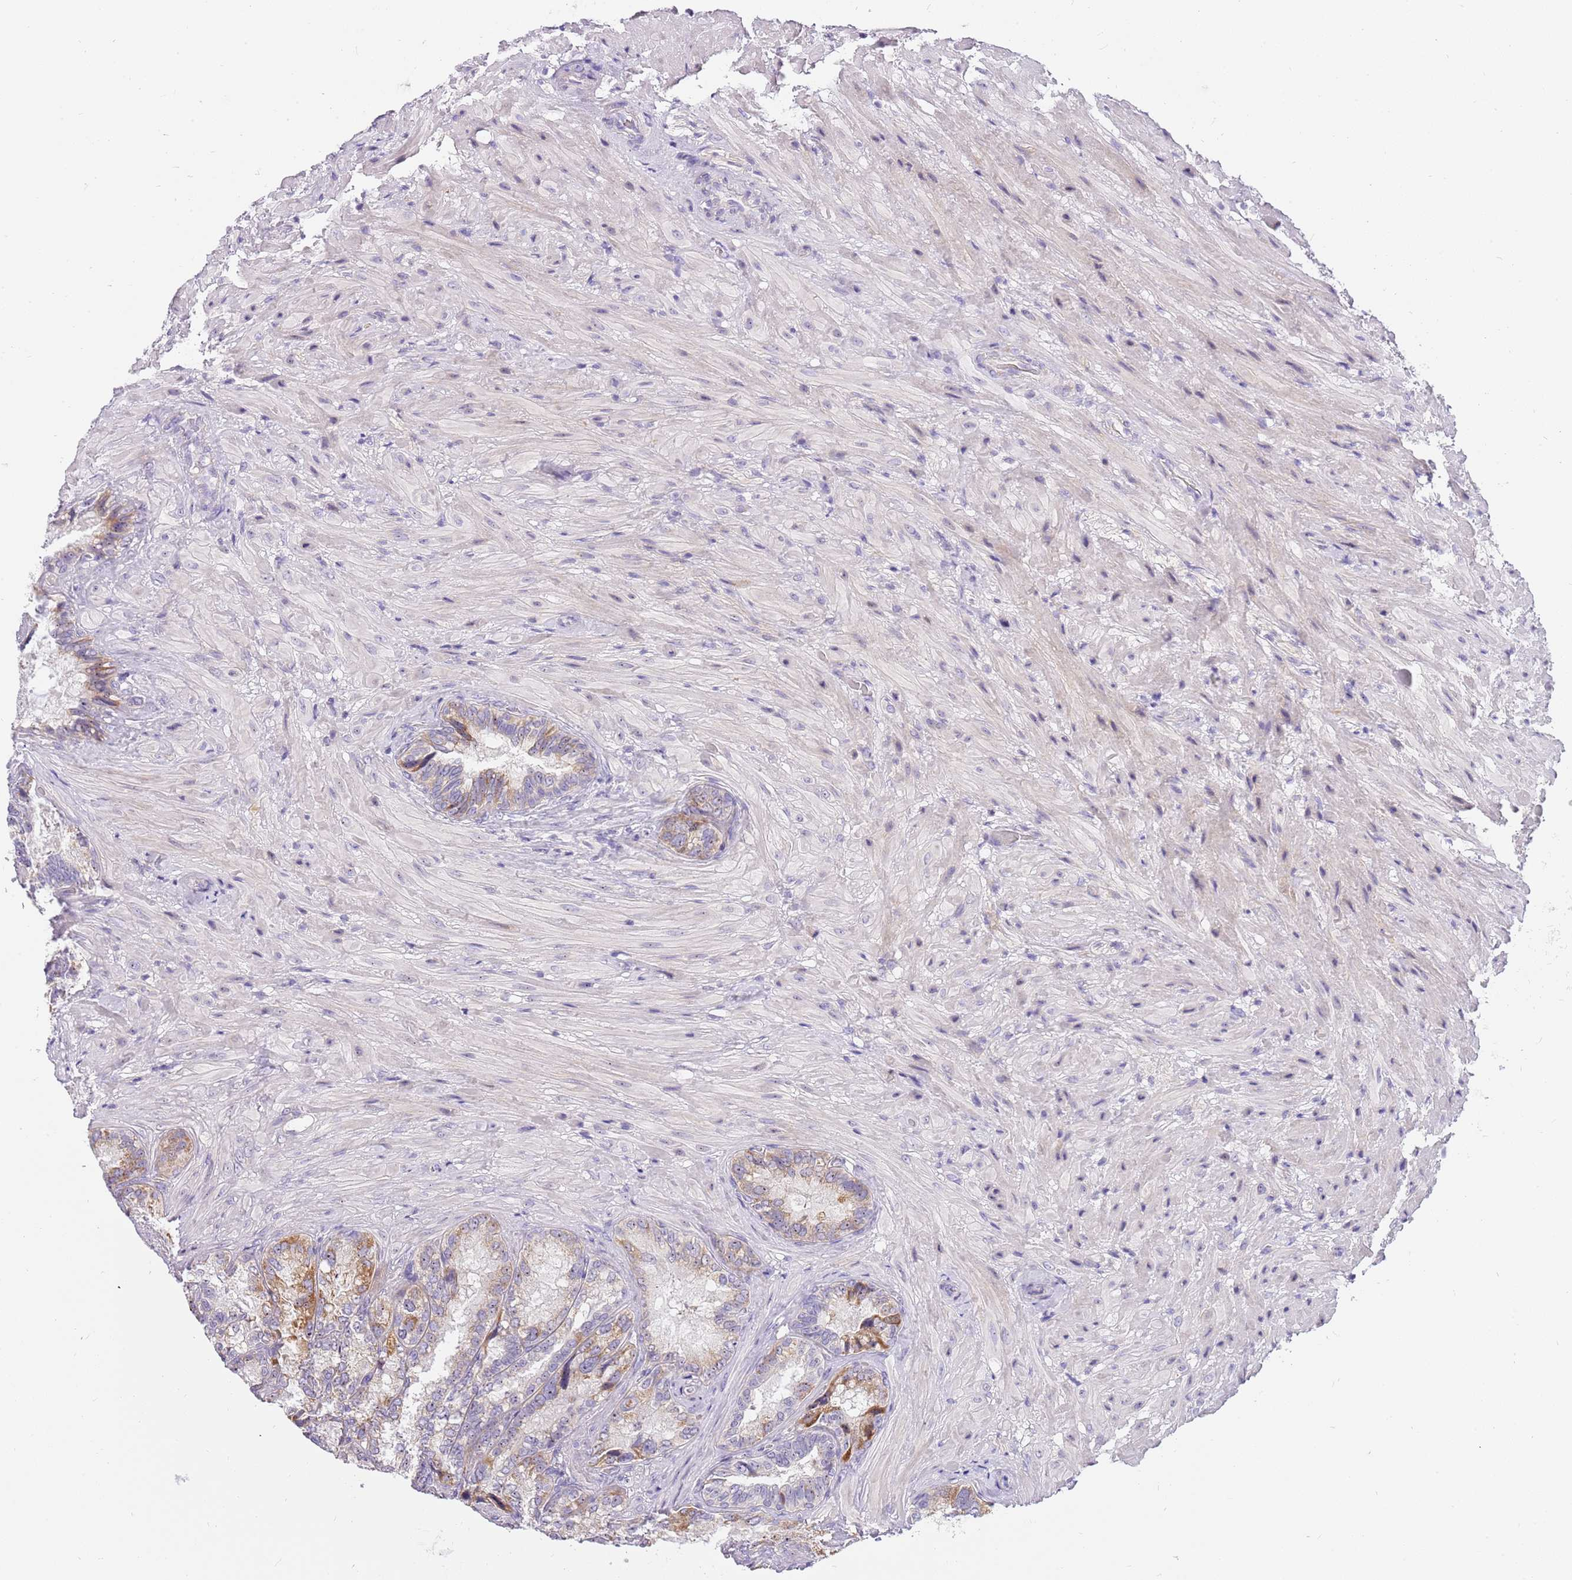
{"staining": {"intensity": "moderate", "quantity": "25%-75%", "location": "cytoplasmic/membranous"}, "tissue": "seminal vesicle", "cell_type": "Glandular cells", "image_type": "normal", "snomed": [{"axis": "morphology", "description": "Normal tissue, NOS"}, {"axis": "topography", "description": "Seminal veicle"}], "caption": "This histopathology image shows normal seminal vesicle stained with immunohistochemistry (IHC) to label a protein in brown. The cytoplasmic/membranous of glandular cells show moderate positivity for the protein. Nuclei are counter-stained blue.", "gene": "DNAJA3", "patient": {"sex": "male", "age": 62}}